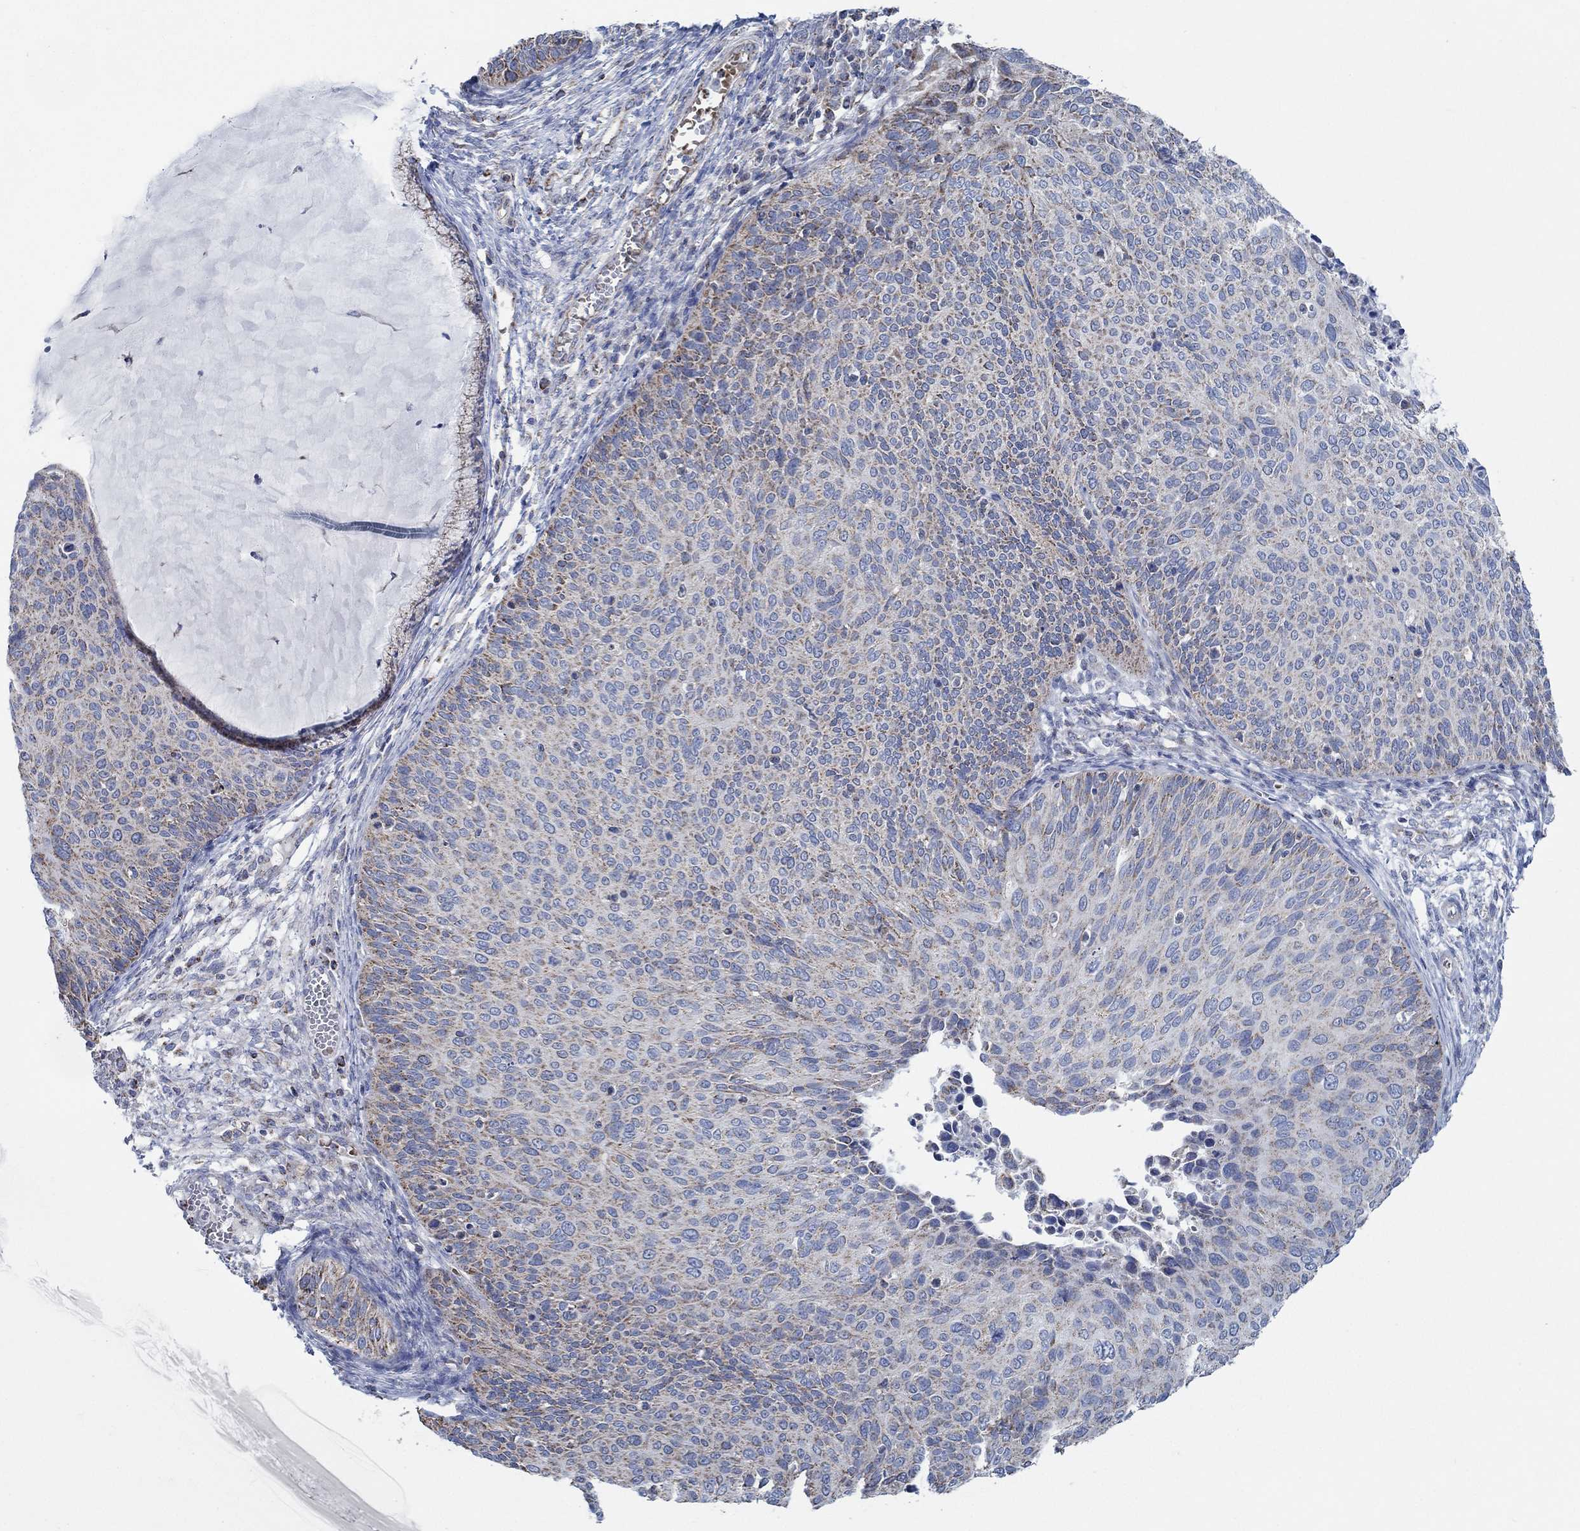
{"staining": {"intensity": "moderate", "quantity": "<25%", "location": "cytoplasmic/membranous"}, "tissue": "cervical cancer", "cell_type": "Tumor cells", "image_type": "cancer", "snomed": [{"axis": "morphology", "description": "Squamous cell carcinoma, NOS"}, {"axis": "topography", "description": "Cervix"}], "caption": "Human squamous cell carcinoma (cervical) stained with a protein marker reveals moderate staining in tumor cells.", "gene": "GLOD5", "patient": {"sex": "female", "age": 36}}